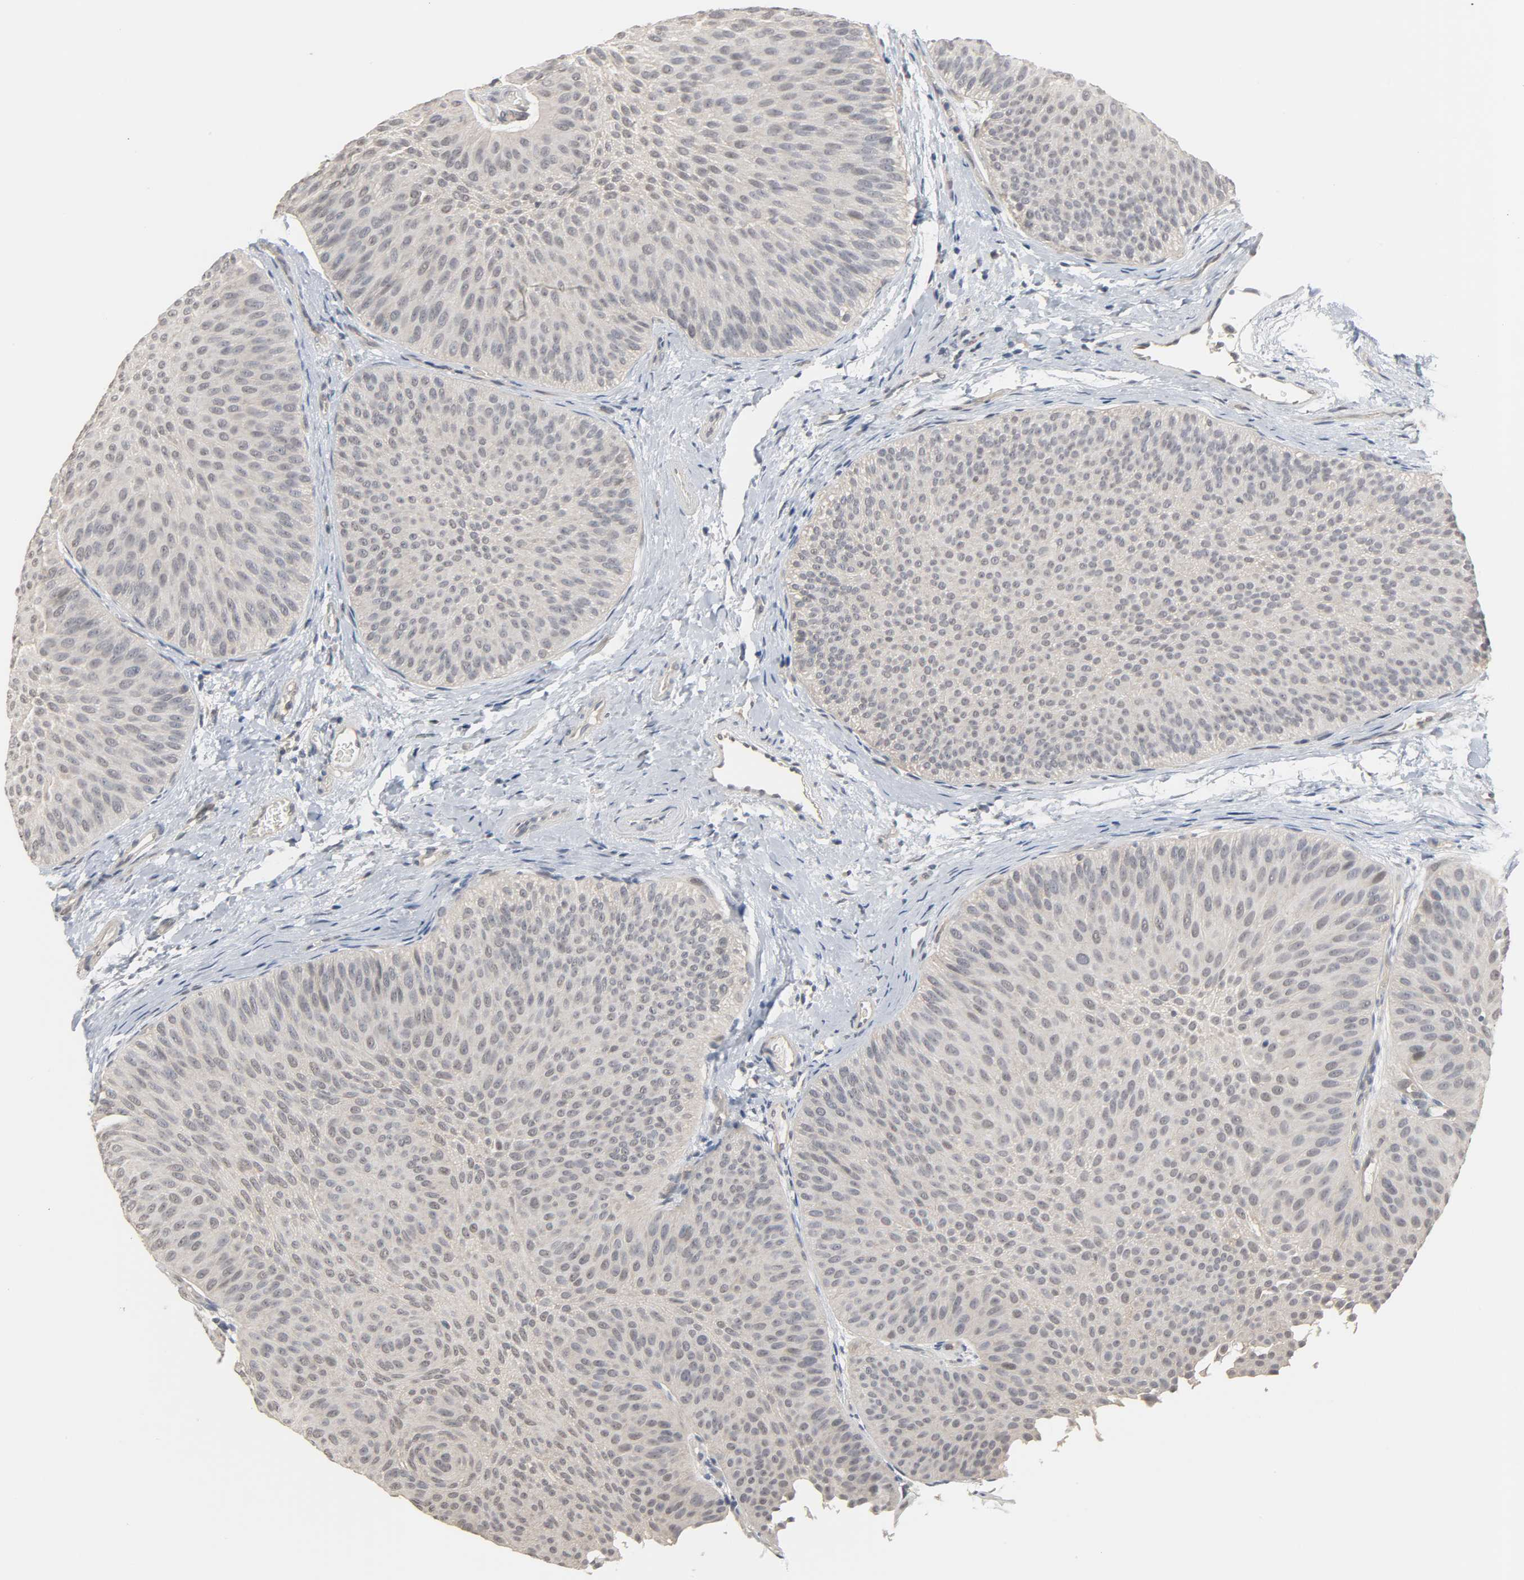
{"staining": {"intensity": "negative", "quantity": "none", "location": "none"}, "tissue": "urothelial cancer", "cell_type": "Tumor cells", "image_type": "cancer", "snomed": [{"axis": "morphology", "description": "Urothelial carcinoma, Low grade"}, {"axis": "topography", "description": "Urinary bladder"}], "caption": "Immunohistochemical staining of human urothelial cancer displays no significant staining in tumor cells.", "gene": "ACSS2", "patient": {"sex": "female", "age": 60}}